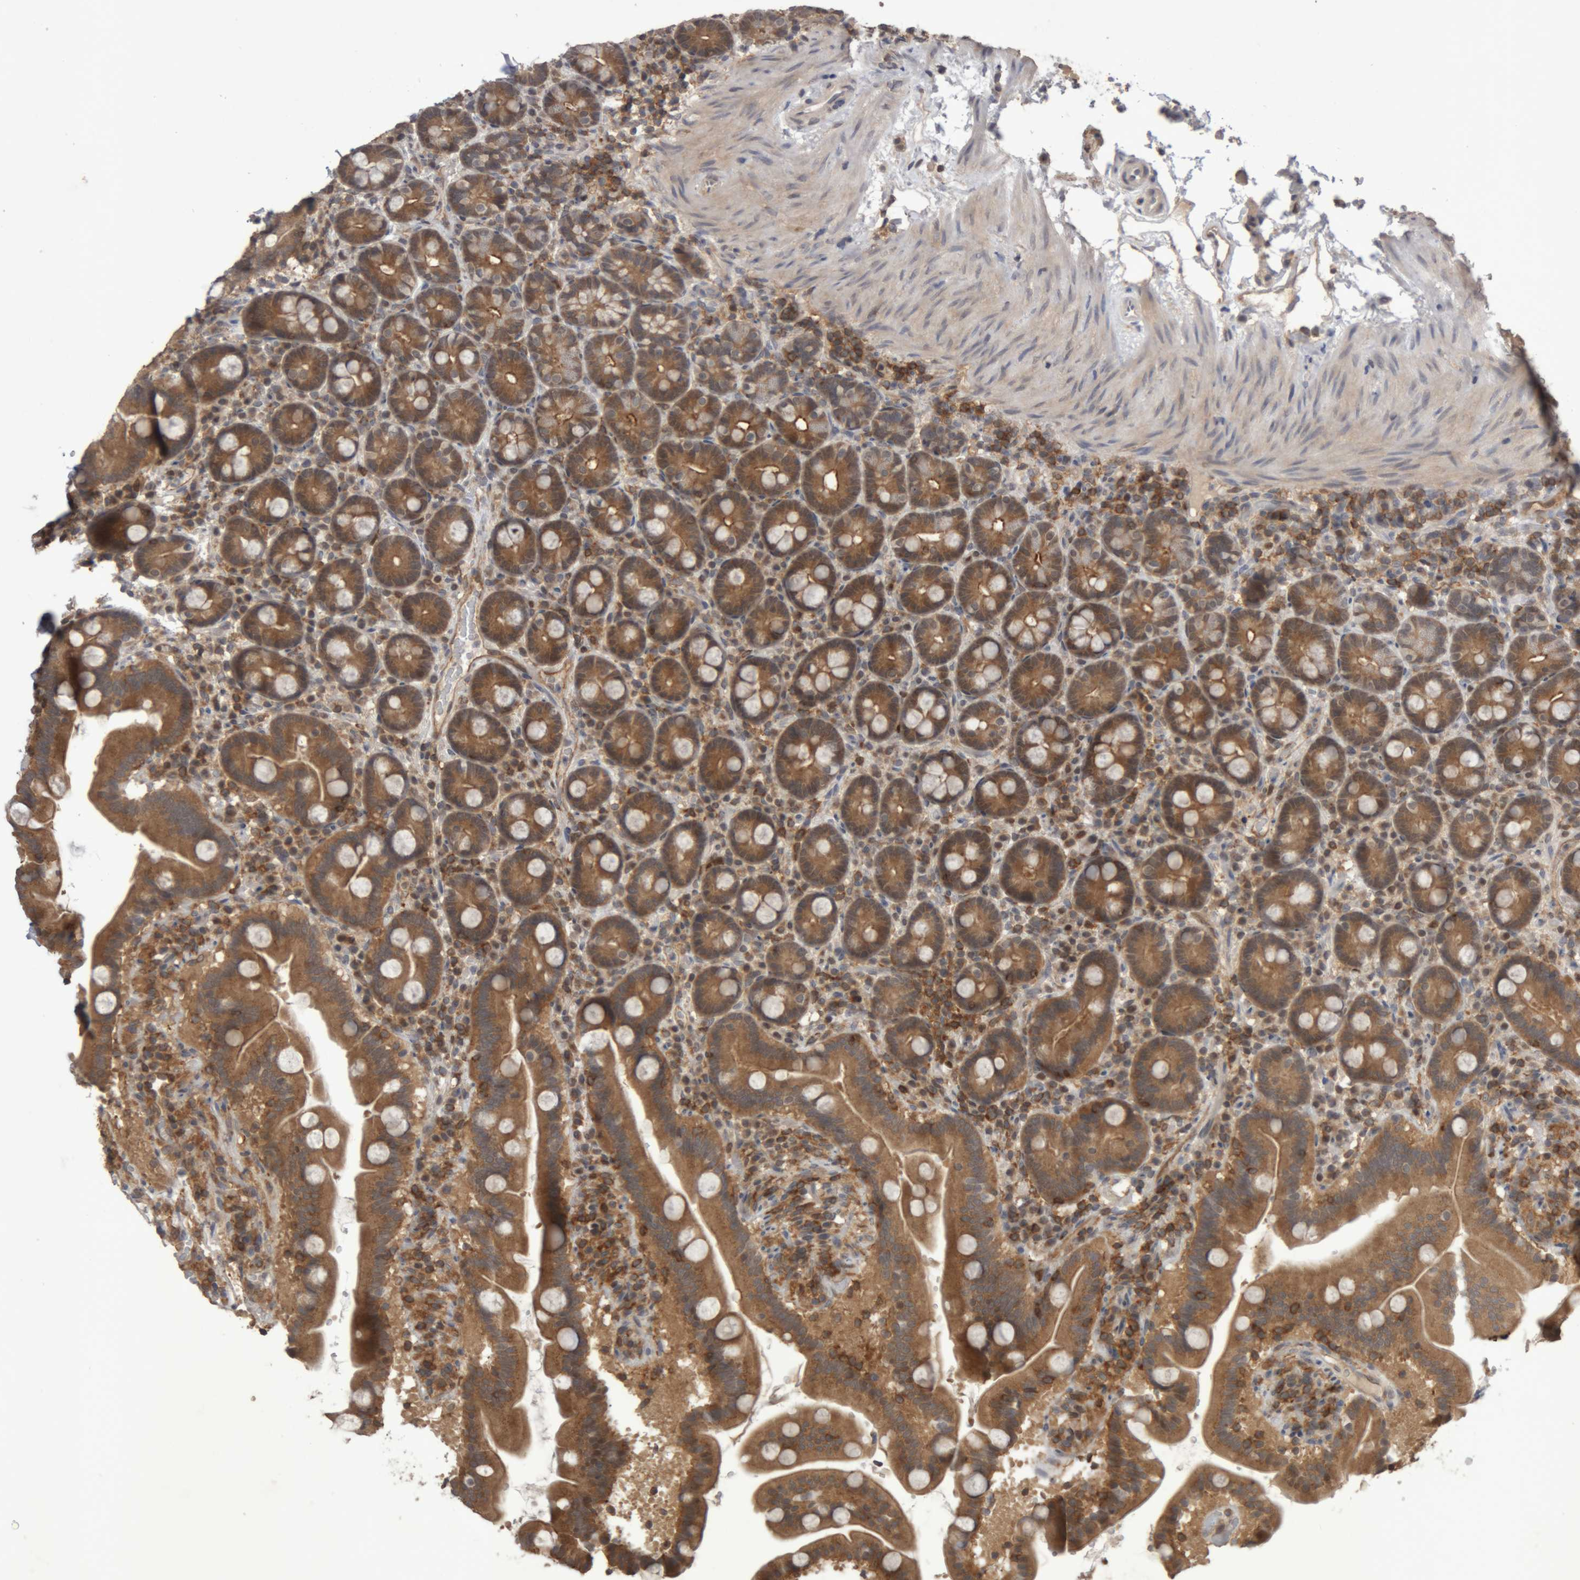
{"staining": {"intensity": "moderate", "quantity": ">75%", "location": "cytoplasmic/membranous"}, "tissue": "duodenum", "cell_type": "Glandular cells", "image_type": "normal", "snomed": [{"axis": "morphology", "description": "Normal tissue, NOS"}, {"axis": "topography", "description": "Duodenum"}], "caption": "The image reveals immunohistochemical staining of benign duodenum. There is moderate cytoplasmic/membranous expression is appreciated in about >75% of glandular cells. (DAB (3,3'-diaminobenzidine) IHC, brown staining for protein, blue staining for nuclei).", "gene": "NFATC2", "patient": {"sex": "male", "age": 54}}